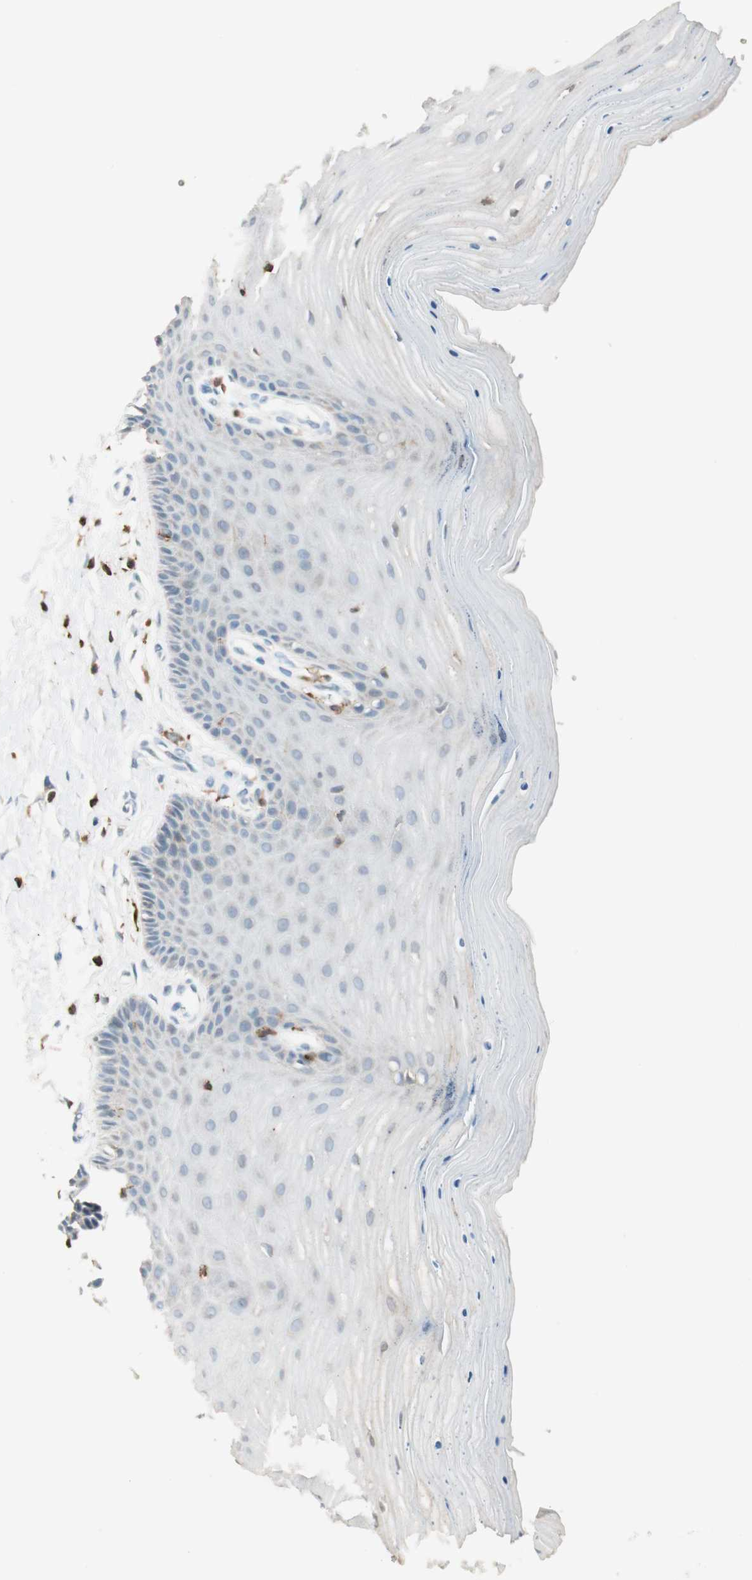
{"staining": {"intensity": "weak", "quantity": "25%-75%", "location": "cytoplasmic/membranous"}, "tissue": "cervix", "cell_type": "Glandular cells", "image_type": "normal", "snomed": [{"axis": "morphology", "description": "Normal tissue, NOS"}, {"axis": "topography", "description": "Cervix"}], "caption": "IHC of unremarkable cervix reveals low levels of weak cytoplasmic/membranous staining in about 25%-75% of glandular cells.", "gene": "HPGD", "patient": {"sex": "female", "age": 55}}